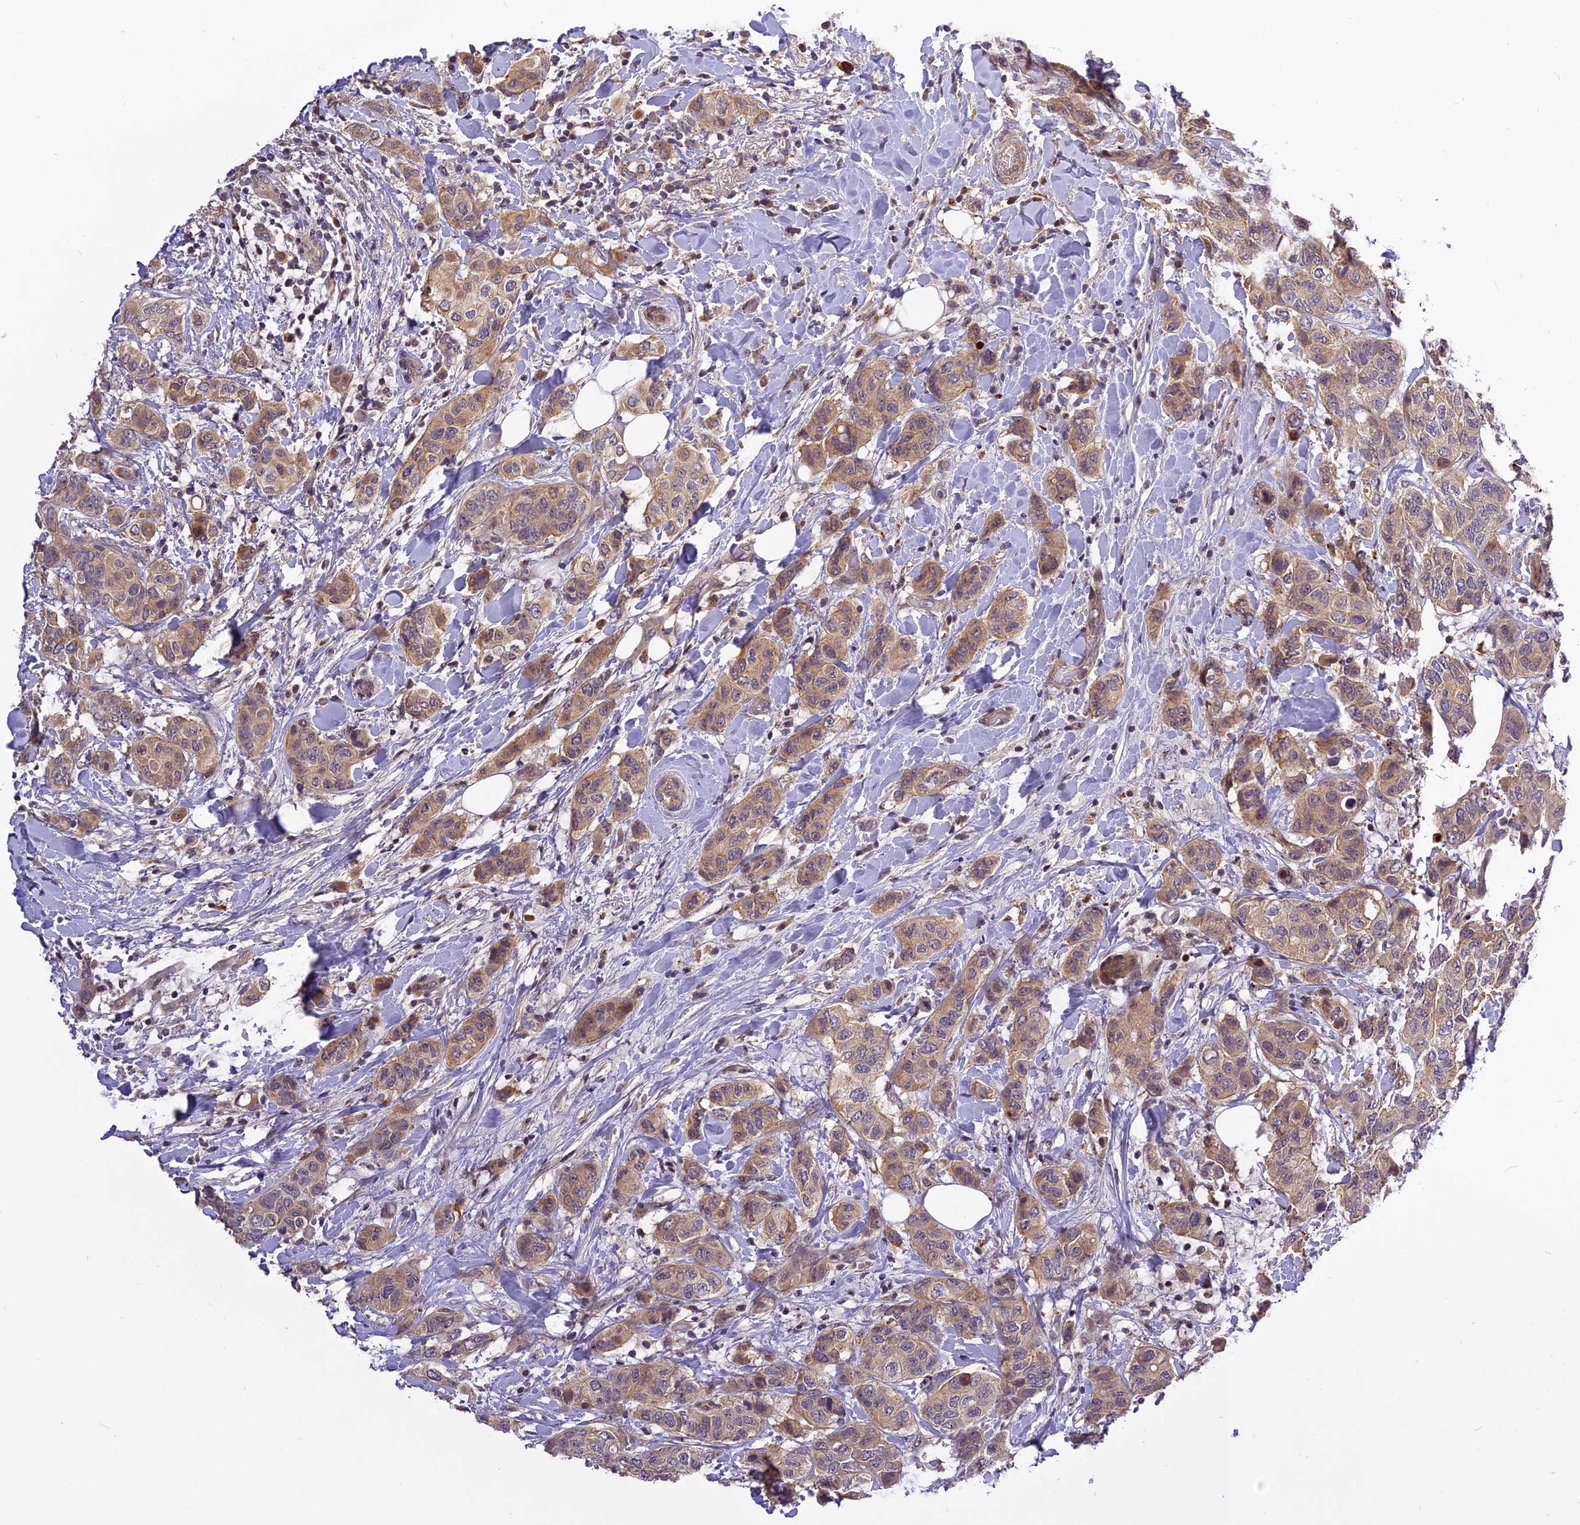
{"staining": {"intensity": "weak", "quantity": ">75%", "location": "cytoplasmic/membranous"}, "tissue": "breast cancer", "cell_type": "Tumor cells", "image_type": "cancer", "snomed": [{"axis": "morphology", "description": "Lobular carcinoma"}, {"axis": "topography", "description": "Breast"}], "caption": "About >75% of tumor cells in breast lobular carcinoma display weak cytoplasmic/membranous protein expression as visualized by brown immunohistochemical staining.", "gene": "FNIP2", "patient": {"sex": "female", "age": 51}}